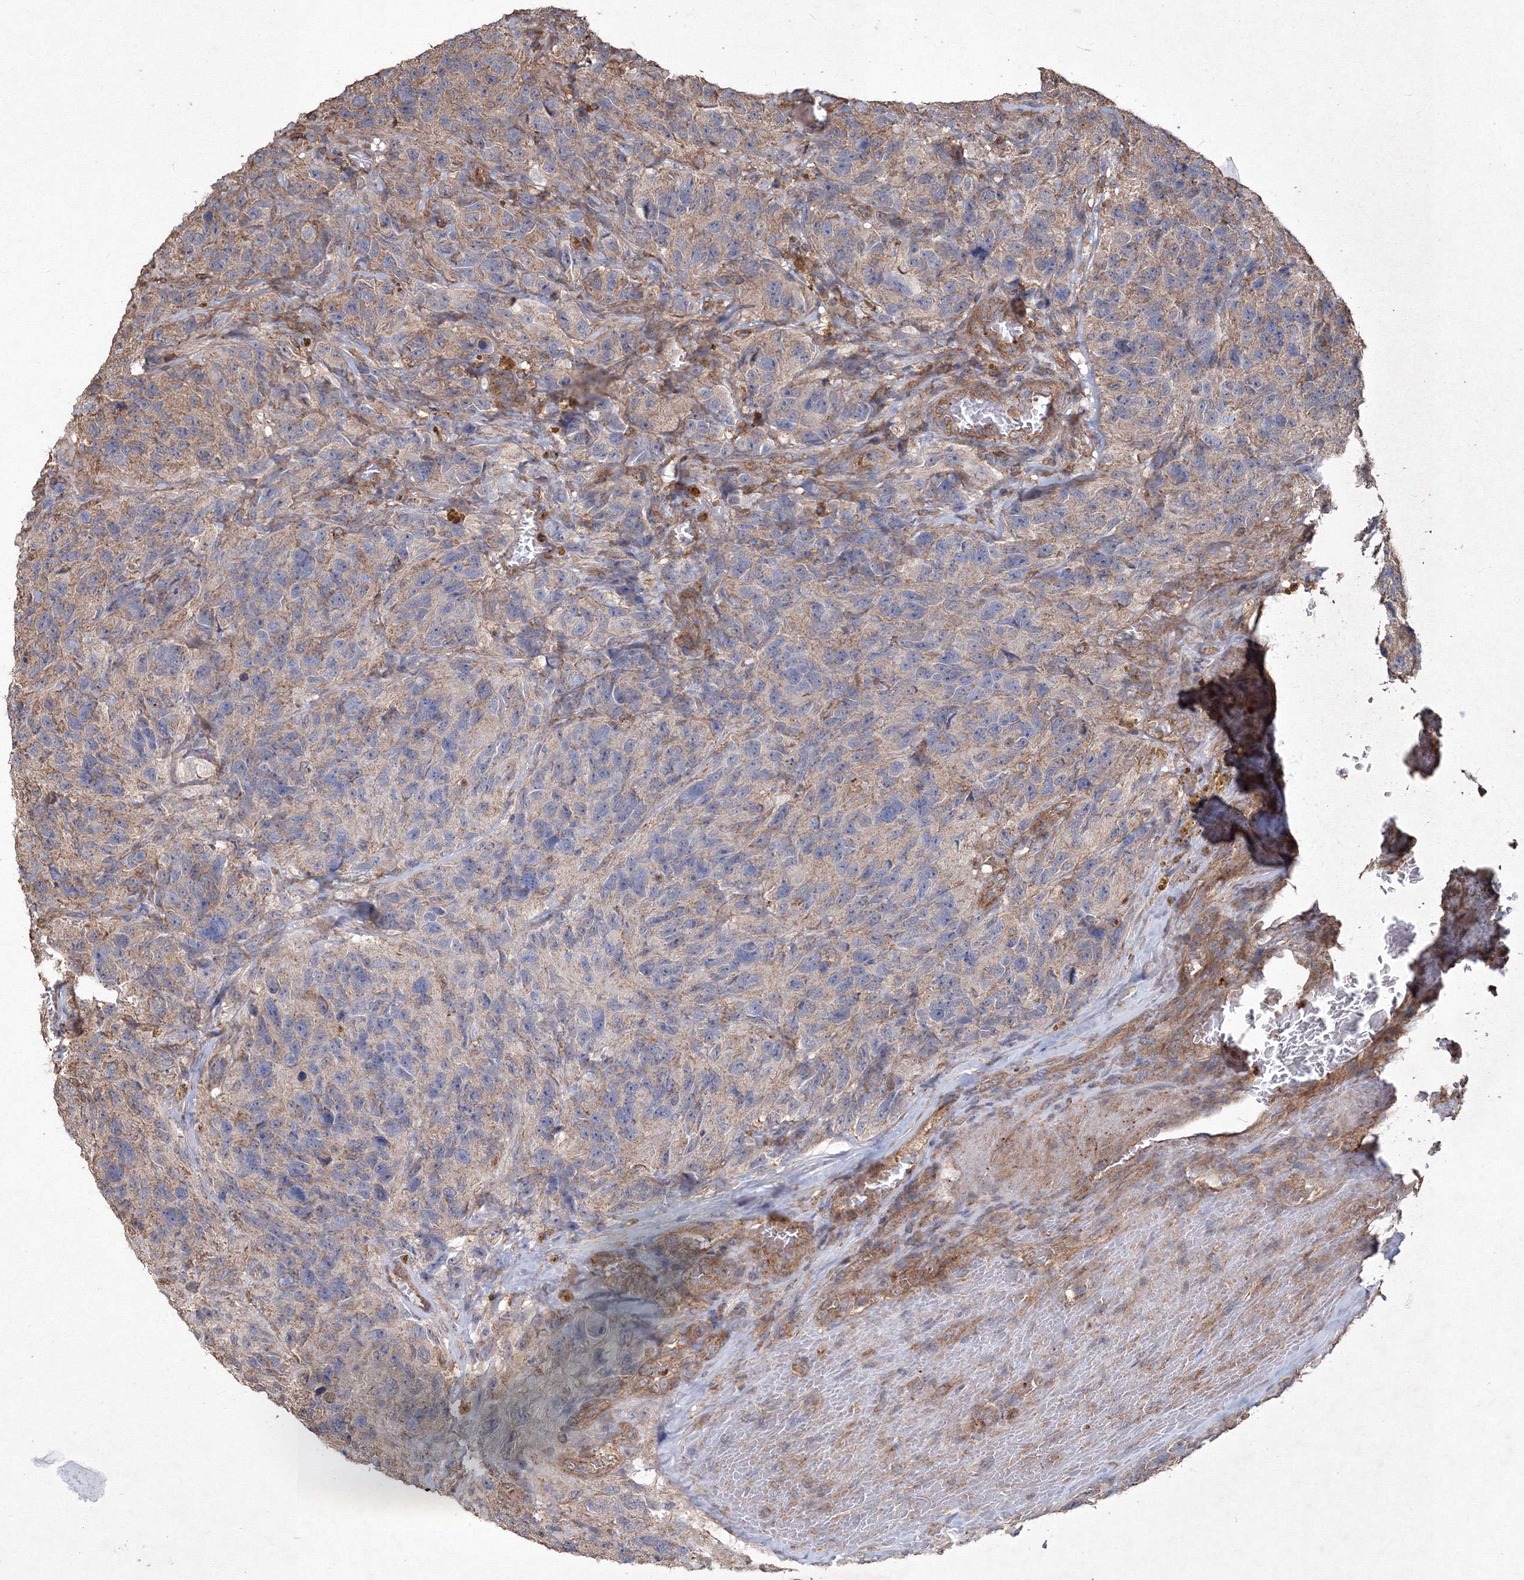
{"staining": {"intensity": "negative", "quantity": "none", "location": "none"}, "tissue": "glioma", "cell_type": "Tumor cells", "image_type": "cancer", "snomed": [{"axis": "morphology", "description": "Glioma, malignant, High grade"}, {"axis": "topography", "description": "Brain"}], "caption": "This is a photomicrograph of IHC staining of glioma, which shows no positivity in tumor cells.", "gene": "TMEM139", "patient": {"sex": "male", "age": 69}}